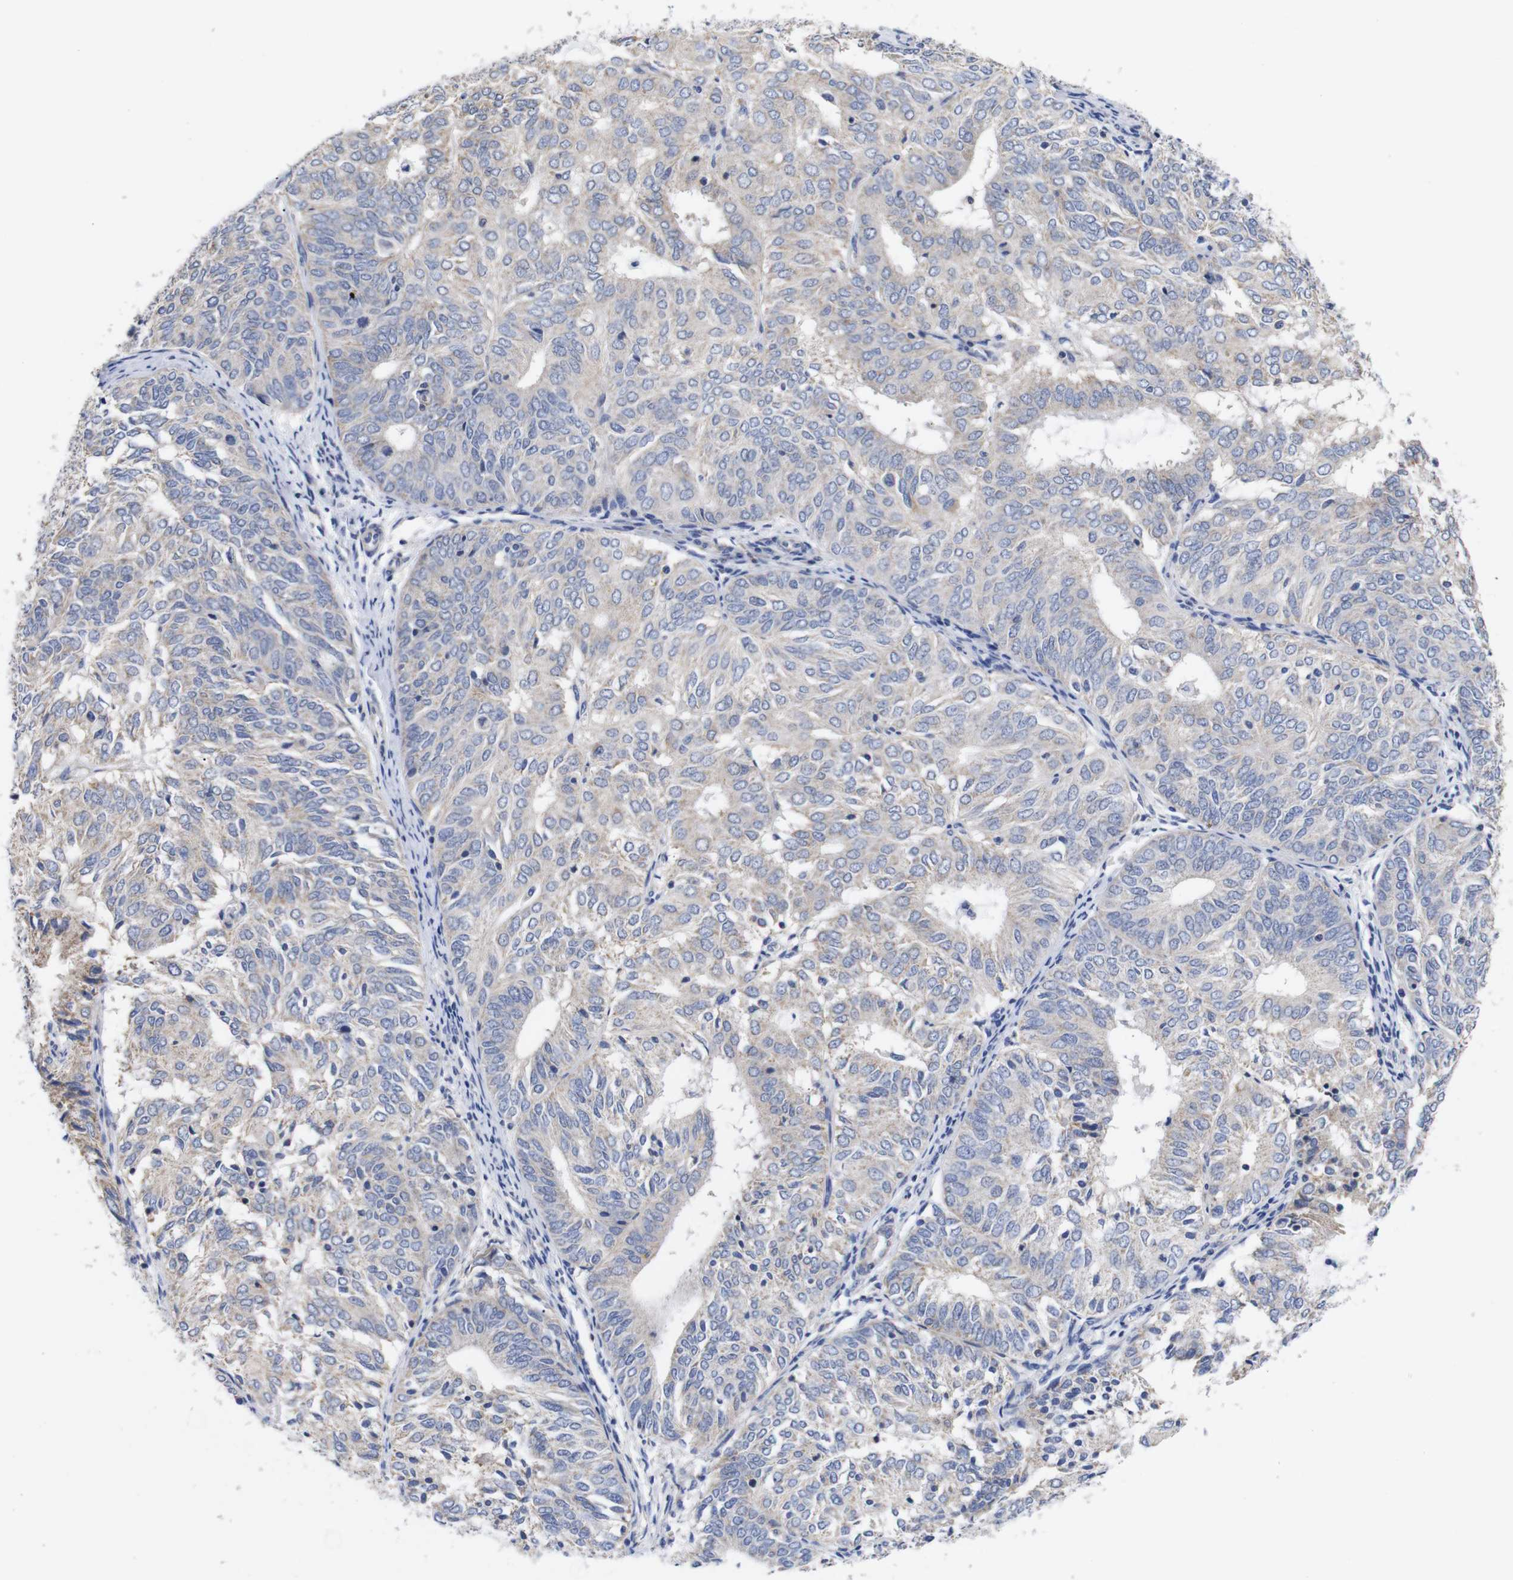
{"staining": {"intensity": "weak", "quantity": "<25%", "location": "cytoplasmic/membranous"}, "tissue": "endometrial cancer", "cell_type": "Tumor cells", "image_type": "cancer", "snomed": [{"axis": "morphology", "description": "Adenocarcinoma, NOS"}, {"axis": "topography", "description": "Uterus"}], "caption": "Tumor cells show no significant protein expression in endometrial cancer. (DAB IHC, high magnification).", "gene": "OPN3", "patient": {"sex": "female", "age": 60}}